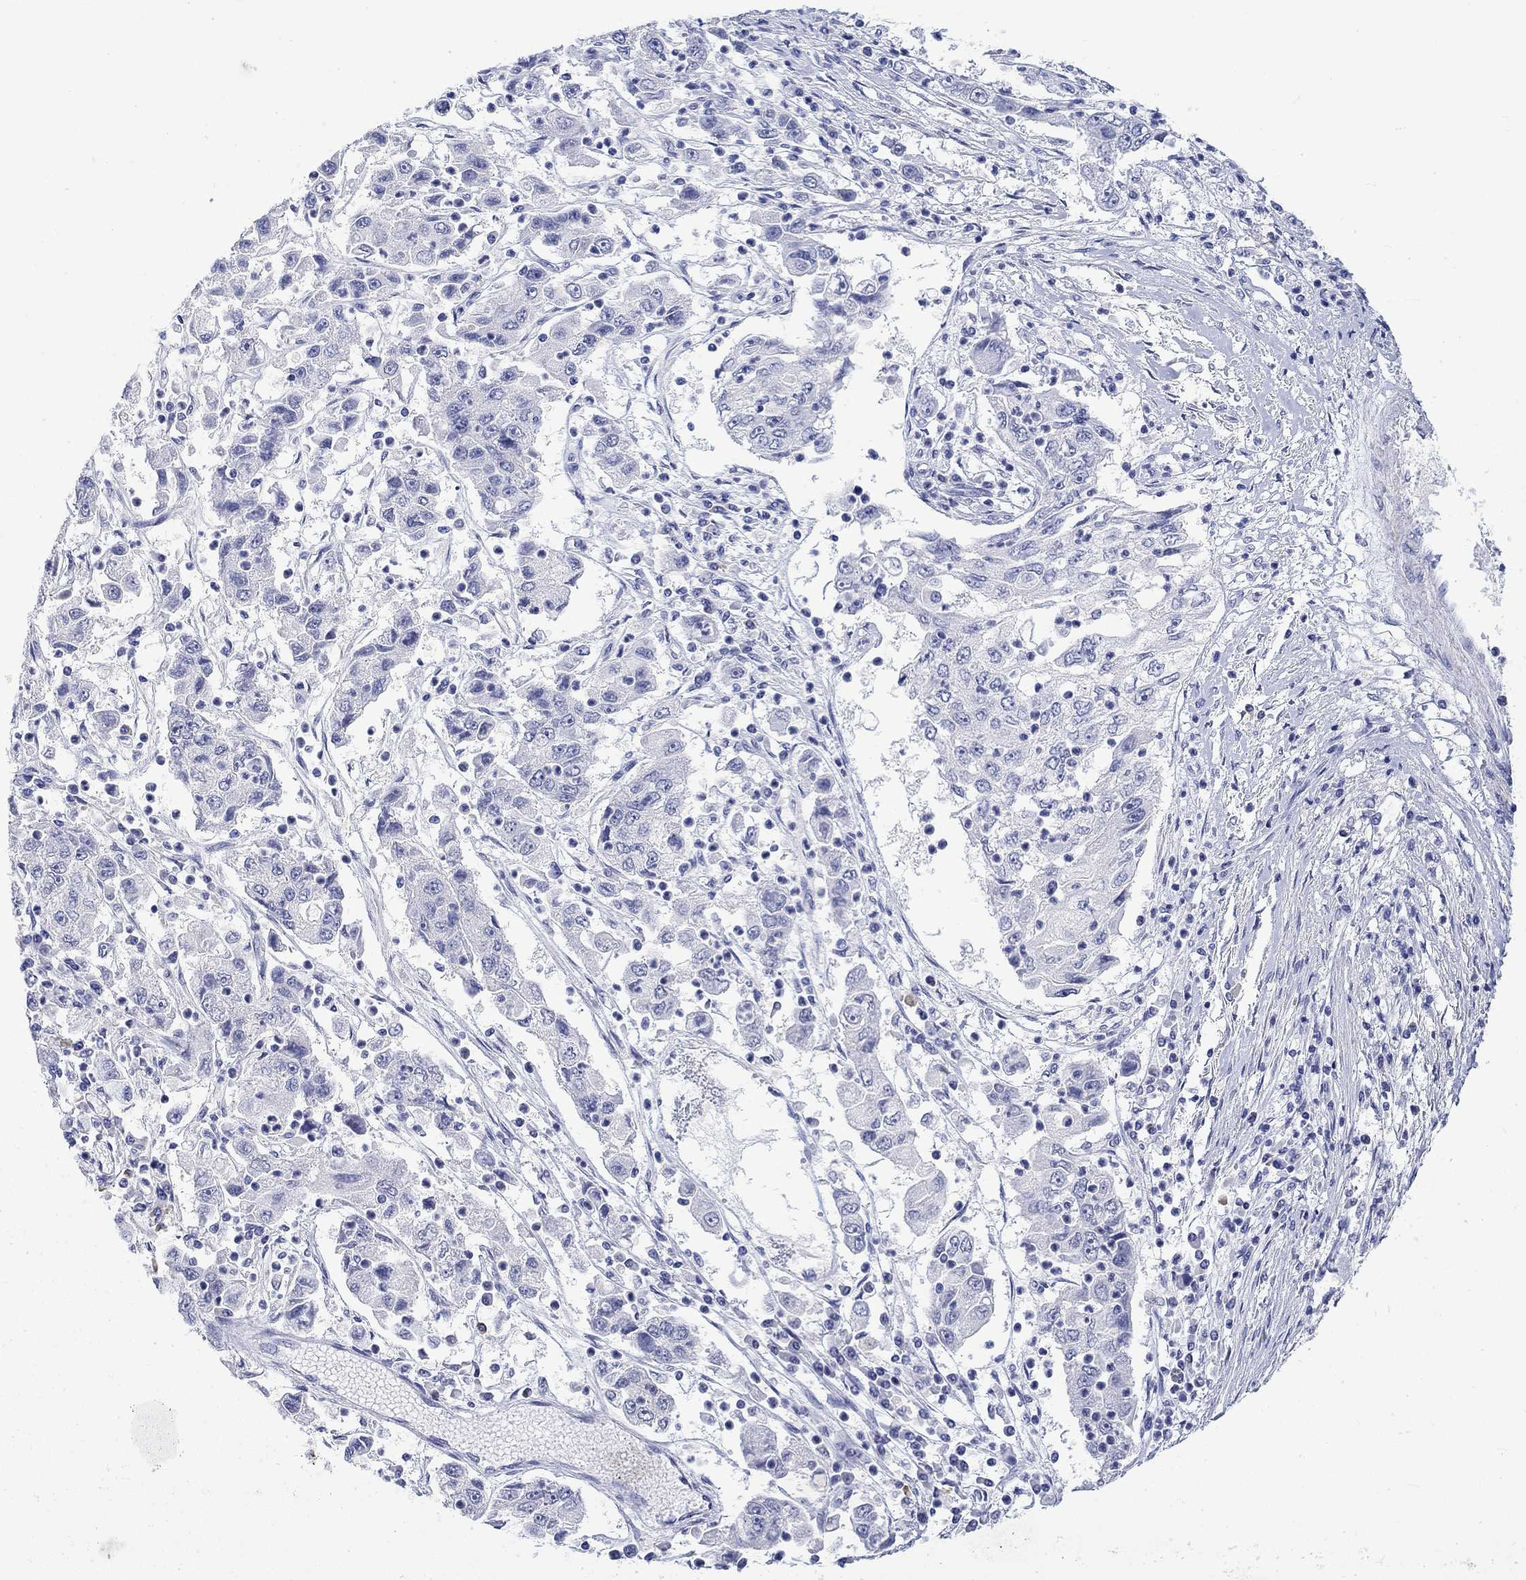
{"staining": {"intensity": "negative", "quantity": "none", "location": "none"}, "tissue": "cervical cancer", "cell_type": "Tumor cells", "image_type": "cancer", "snomed": [{"axis": "morphology", "description": "Squamous cell carcinoma, NOS"}, {"axis": "topography", "description": "Cervix"}], "caption": "DAB immunohistochemical staining of human cervical squamous cell carcinoma exhibits no significant expression in tumor cells.", "gene": "MSI1", "patient": {"sex": "female", "age": 36}}